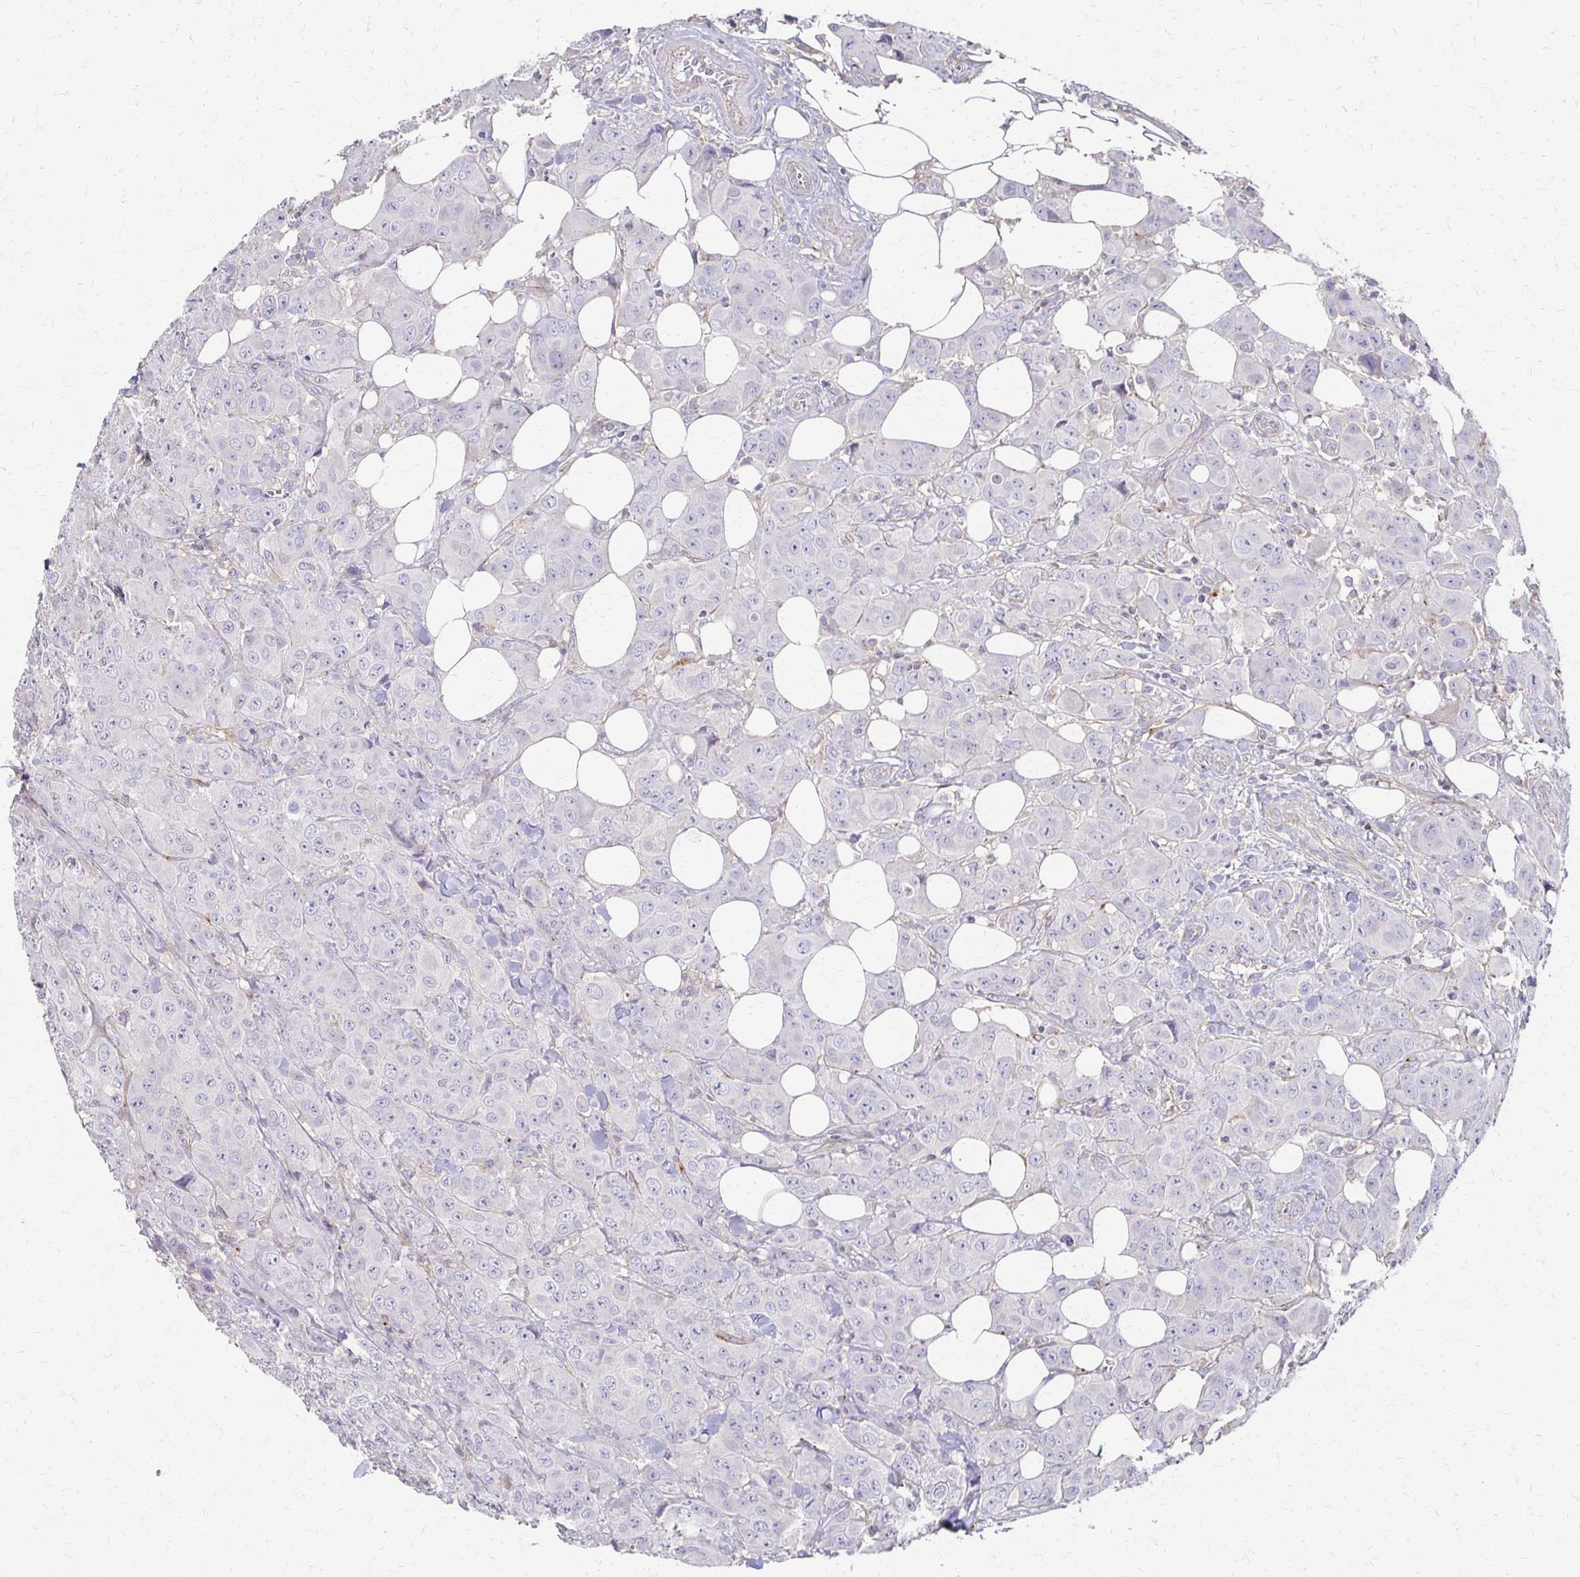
{"staining": {"intensity": "negative", "quantity": "none", "location": "none"}, "tissue": "breast cancer", "cell_type": "Tumor cells", "image_type": "cancer", "snomed": [{"axis": "morphology", "description": "Normal tissue, NOS"}, {"axis": "morphology", "description": "Duct carcinoma"}, {"axis": "topography", "description": "Breast"}], "caption": "Histopathology image shows no protein expression in tumor cells of intraductal carcinoma (breast) tissue.", "gene": "C1QTNF7", "patient": {"sex": "female", "age": 43}}